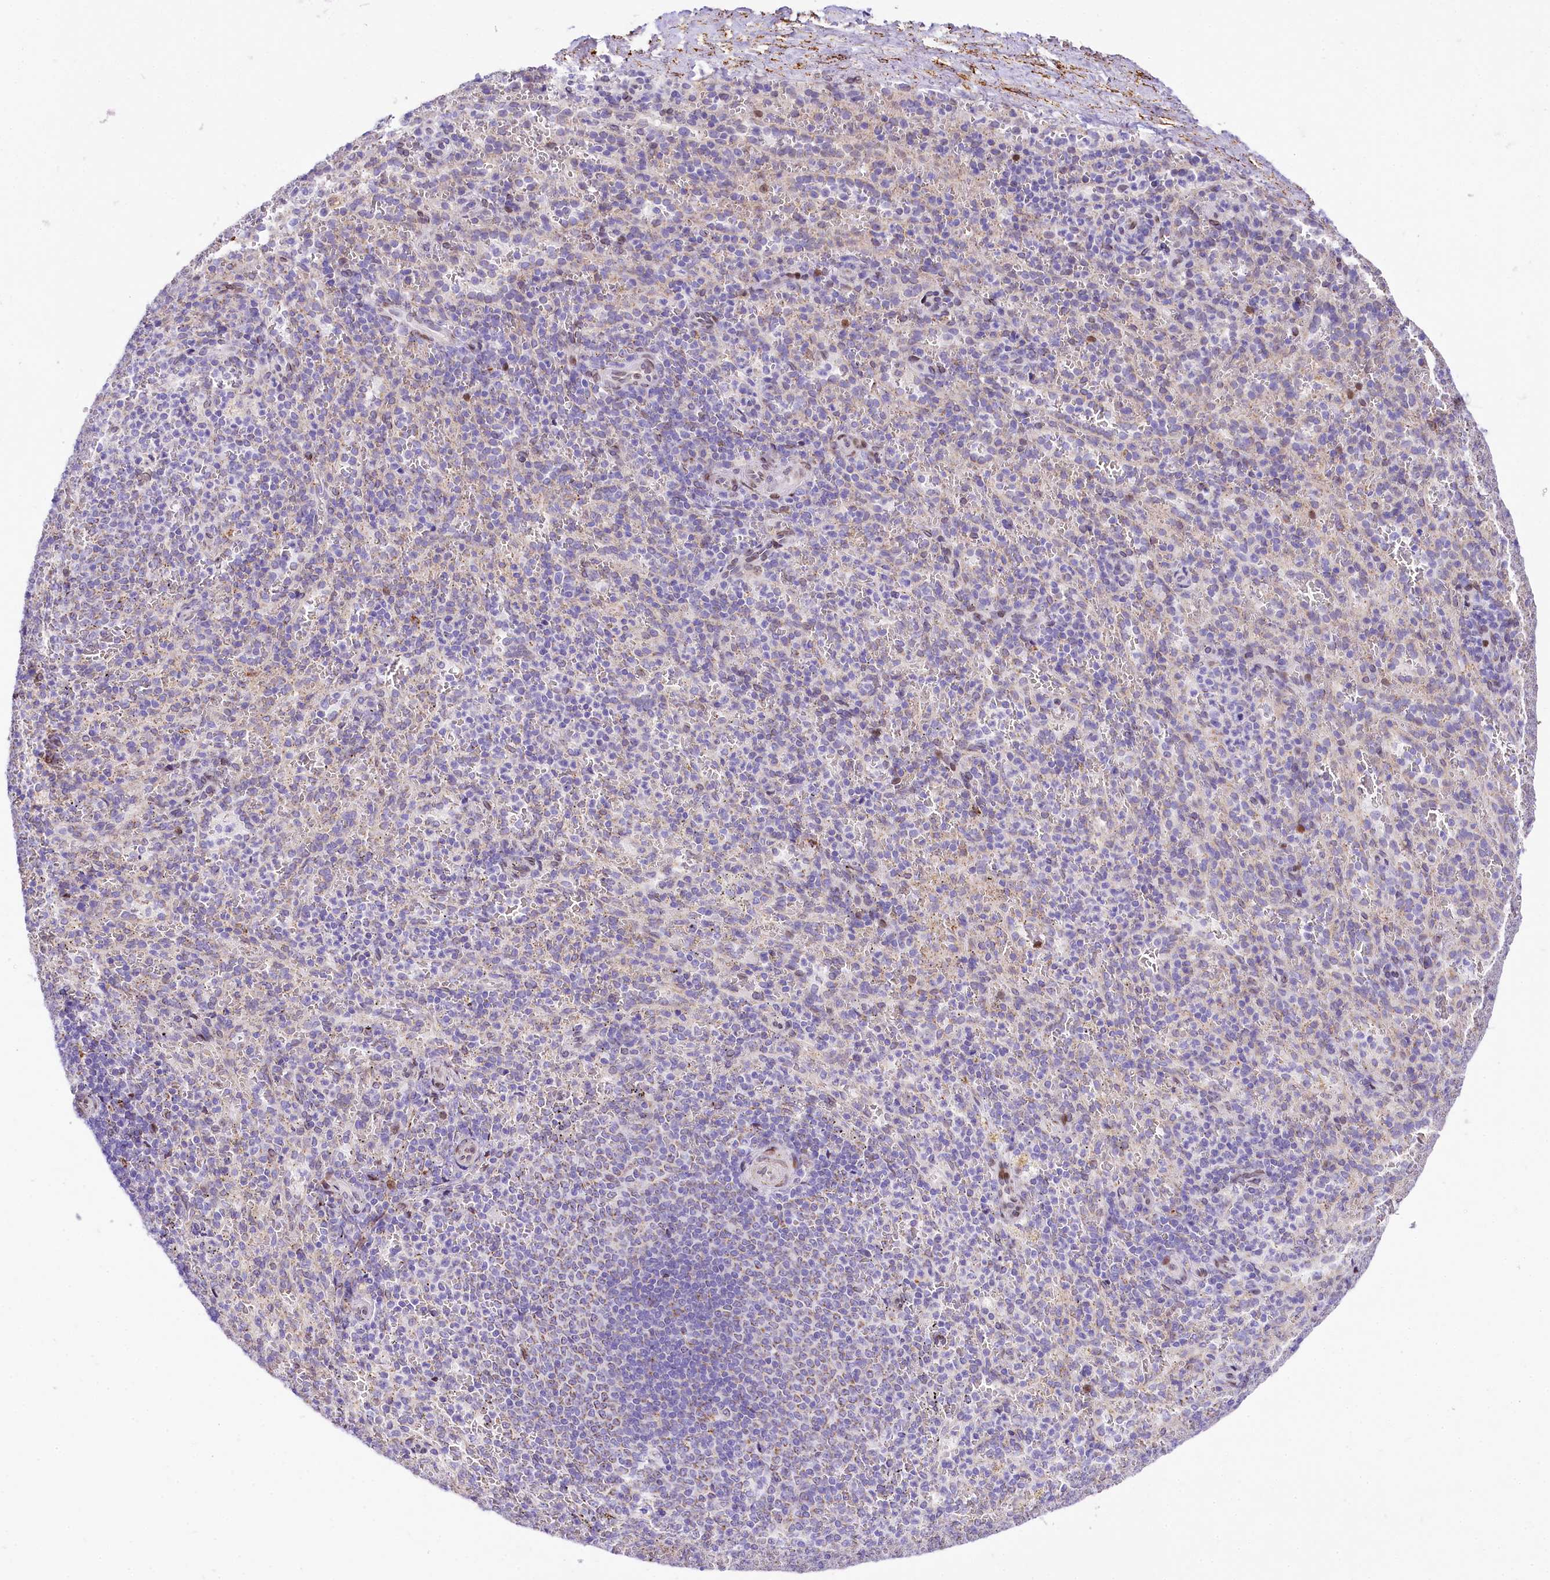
{"staining": {"intensity": "moderate", "quantity": "<25%", "location": "nuclear"}, "tissue": "spleen", "cell_type": "Cells in red pulp", "image_type": "normal", "snomed": [{"axis": "morphology", "description": "Normal tissue, NOS"}, {"axis": "topography", "description": "Spleen"}], "caption": "A photomicrograph of spleen stained for a protein shows moderate nuclear brown staining in cells in red pulp. (DAB (3,3'-diaminobenzidine) = brown stain, brightfield microscopy at high magnification).", "gene": "PPIP5K2", "patient": {"sex": "female", "age": 21}}